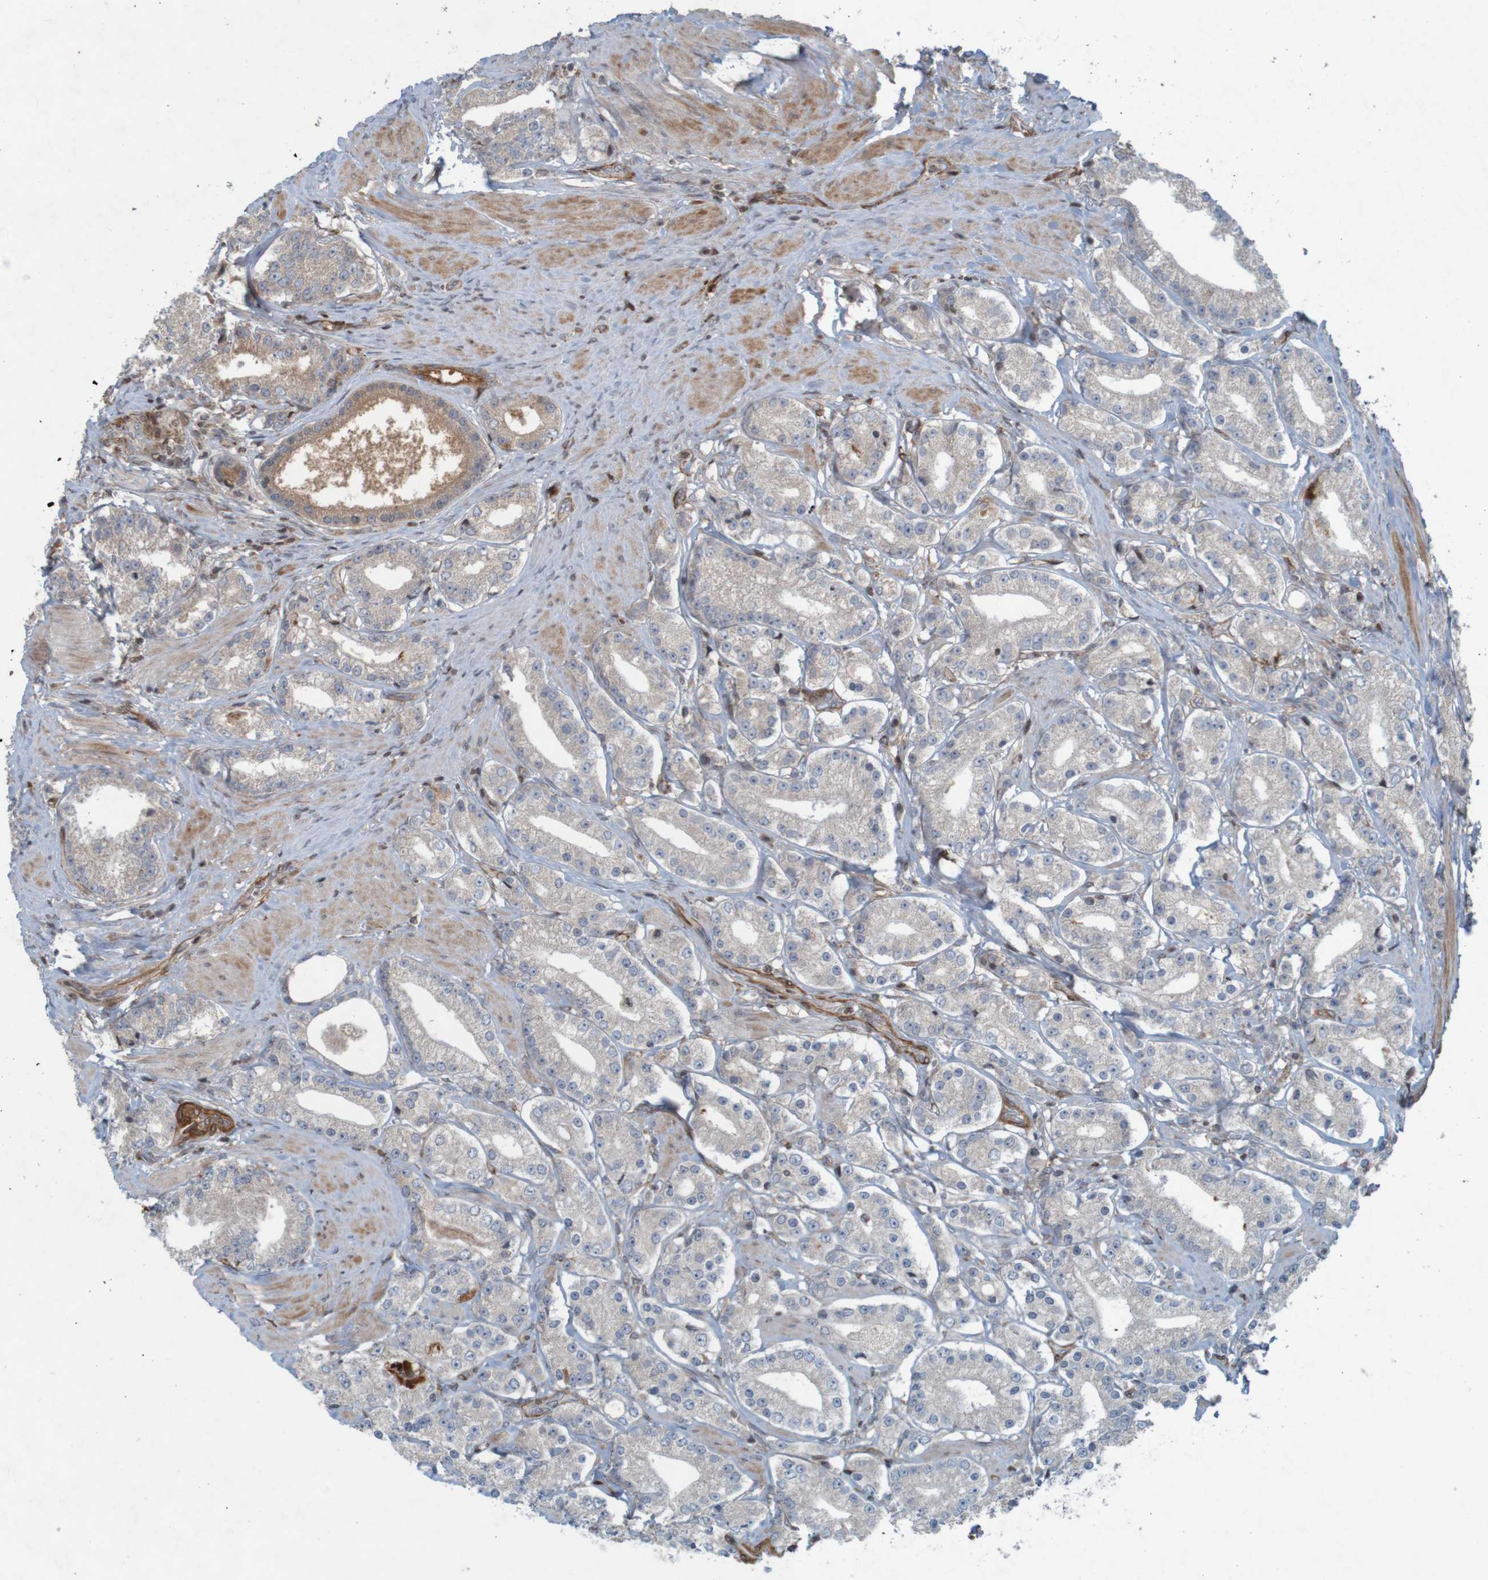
{"staining": {"intensity": "negative", "quantity": "none", "location": "none"}, "tissue": "prostate cancer", "cell_type": "Tumor cells", "image_type": "cancer", "snomed": [{"axis": "morphology", "description": "Adenocarcinoma, Low grade"}, {"axis": "topography", "description": "Prostate"}], "caption": "Immunohistochemistry (IHC) micrograph of neoplastic tissue: human prostate cancer stained with DAB demonstrates no significant protein positivity in tumor cells.", "gene": "GUCY1A1", "patient": {"sex": "male", "age": 63}}